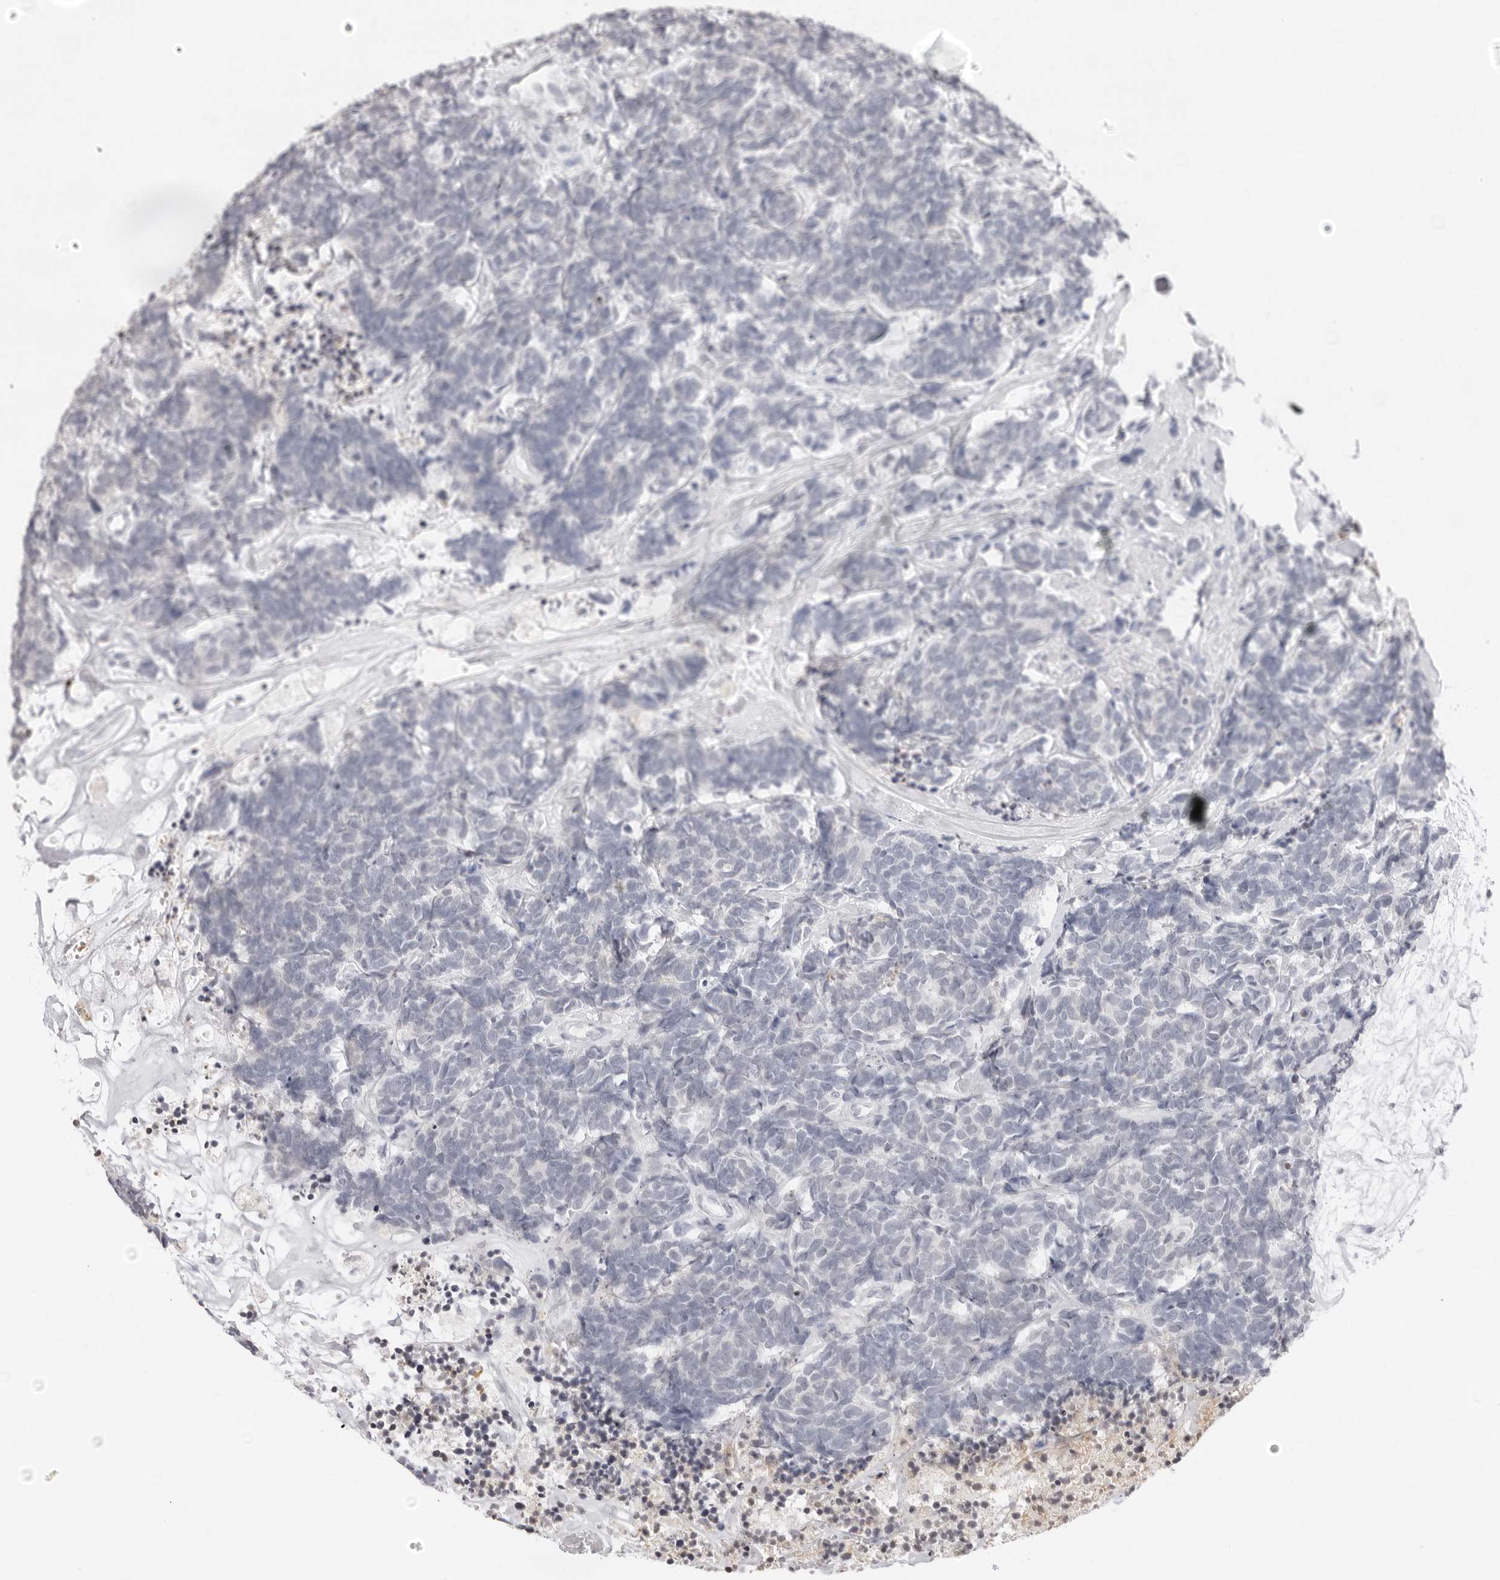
{"staining": {"intensity": "negative", "quantity": "none", "location": "none"}, "tissue": "carcinoid", "cell_type": "Tumor cells", "image_type": "cancer", "snomed": [{"axis": "morphology", "description": "Carcinoma, NOS"}, {"axis": "morphology", "description": "Carcinoid, malignant, NOS"}, {"axis": "topography", "description": "Urinary bladder"}], "caption": "Immunohistochemical staining of carcinoid reveals no significant expression in tumor cells.", "gene": "FDPS", "patient": {"sex": "male", "age": 57}}